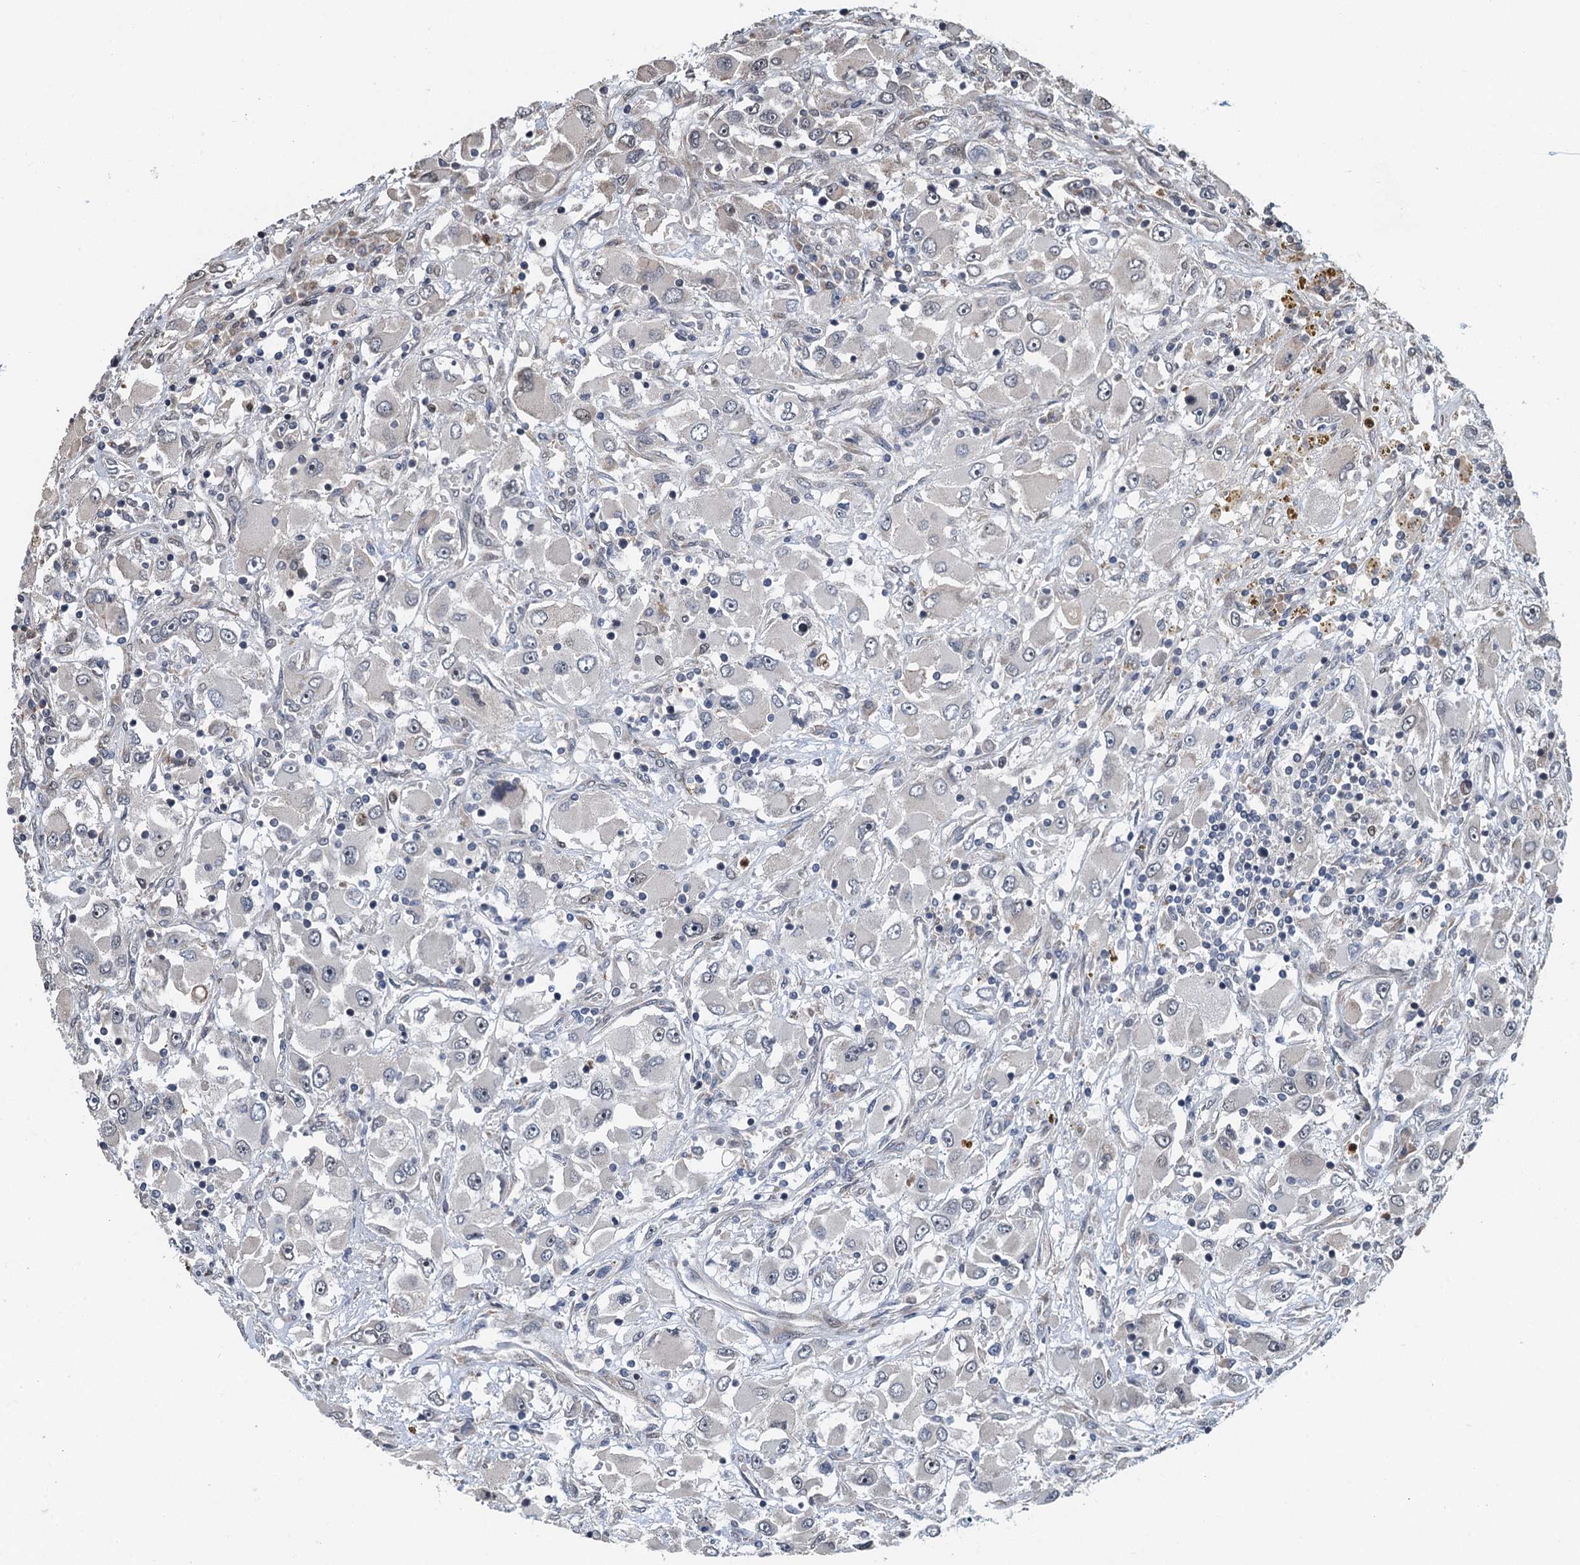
{"staining": {"intensity": "negative", "quantity": "none", "location": "none"}, "tissue": "renal cancer", "cell_type": "Tumor cells", "image_type": "cancer", "snomed": [{"axis": "morphology", "description": "Adenocarcinoma, NOS"}, {"axis": "topography", "description": "Kidney"}], "caption": "Immunohistochemistry of human adenocarcinoma (renal) exhibits no staining in tumor cells. Brightfield microscopy of immunohistochemistry (IHC) stained with DAB (brown) and hematoxylin (blue), captured at high magnification.", "gene": "WHAMM", "patient": {"sex": "female", "age": 52}}